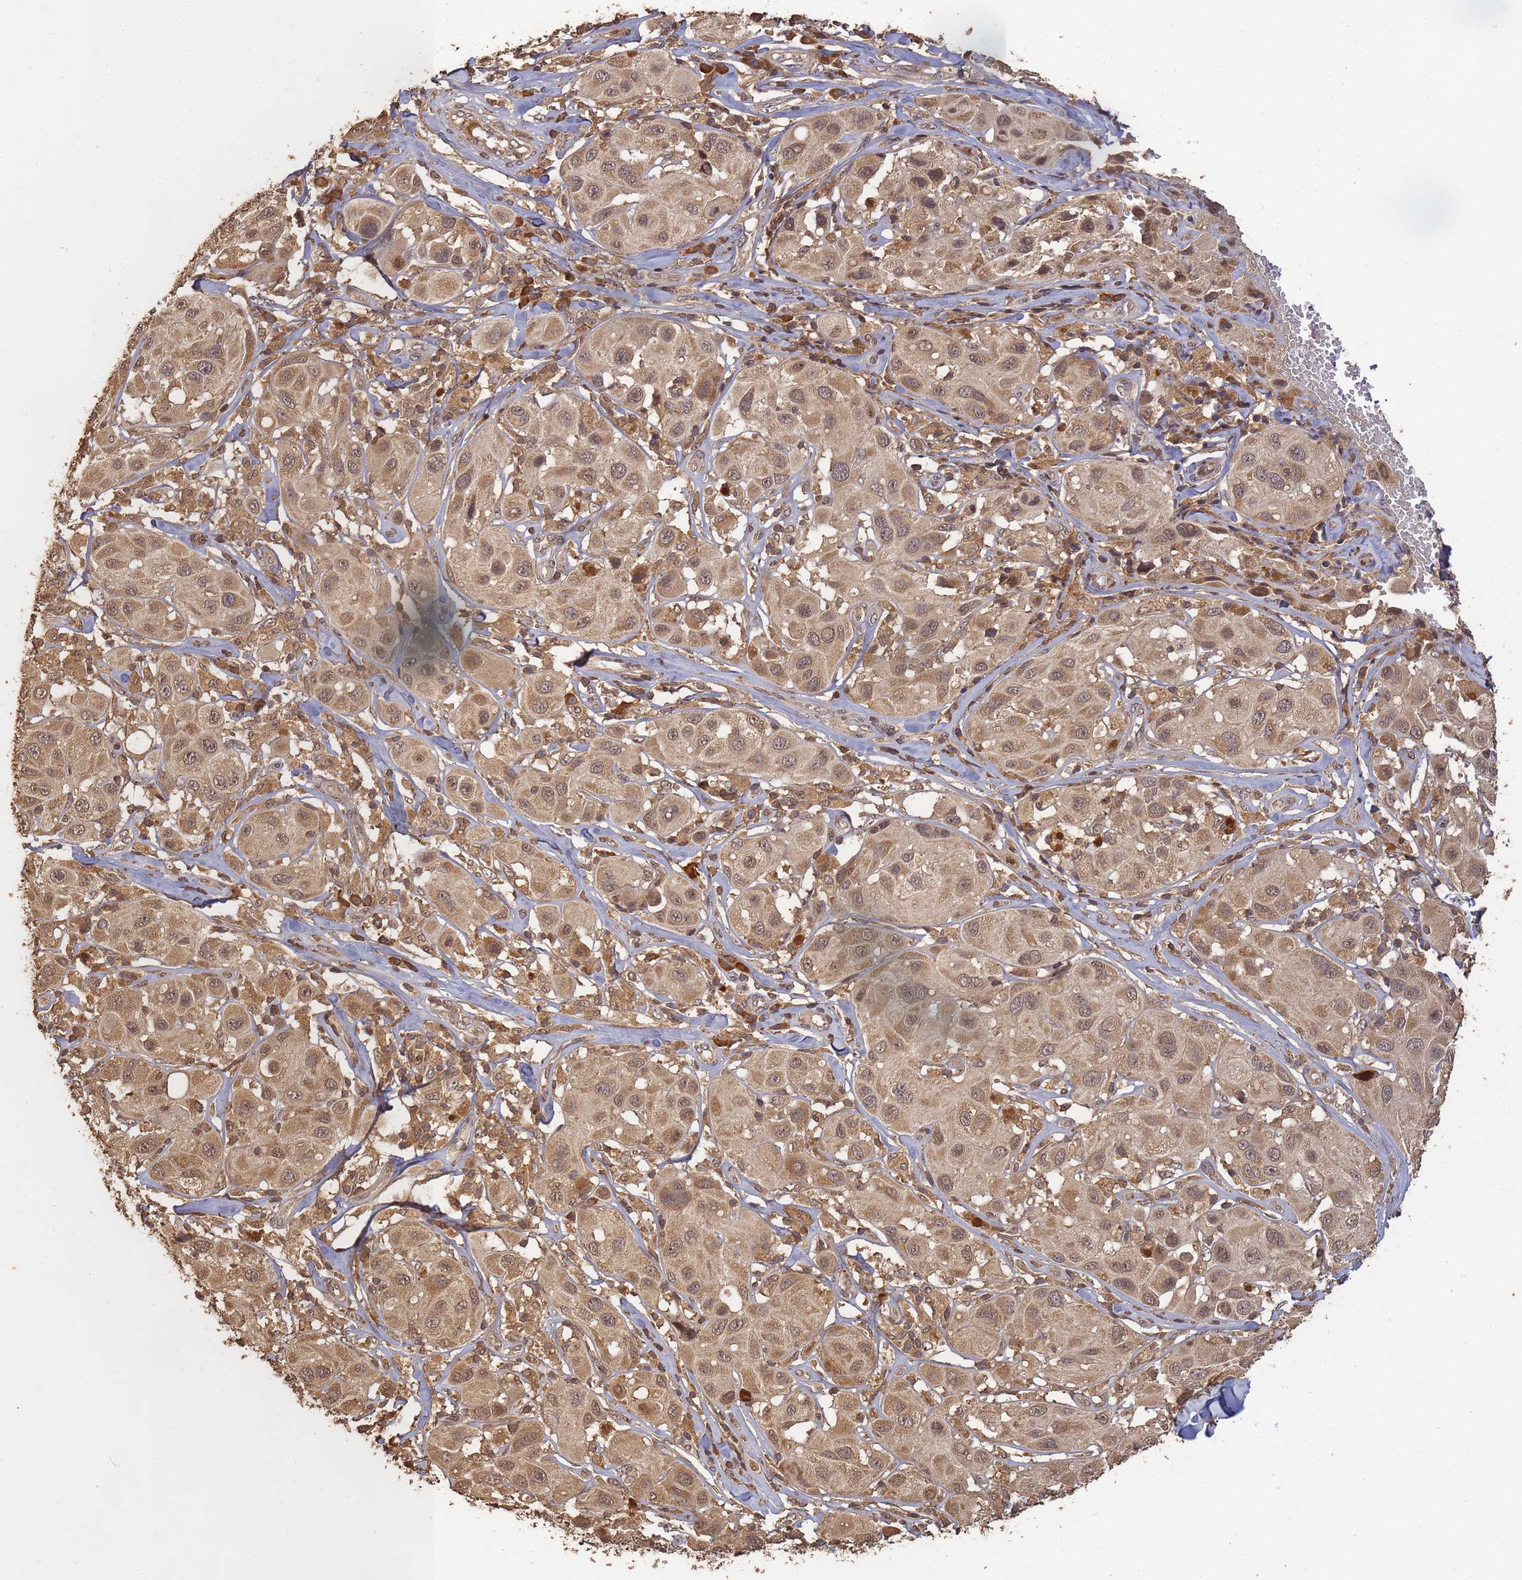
{"staining": {"intensity": "moderate", "quantity": ">75%", "location": "cytoplasmic/membranous,nuclear"}, "tissue": "melanoma", "cell_type": "Tumor cells", "image_type": "cancer", "snomed": [{"axis": "morphology", "description": "Malignant melanoma, Metastatic site"}, {"axis": "topography", "description": "Skin"}], "caption": "Moderate cytoplasmic/membranous and nuclear staining for a protein is present in approximately >75% of tumor cells of malignant melanoma (metastatic site) using IHC.", "gene": "ALKBH1", "patient": {"sex": "male", "age": 41}}